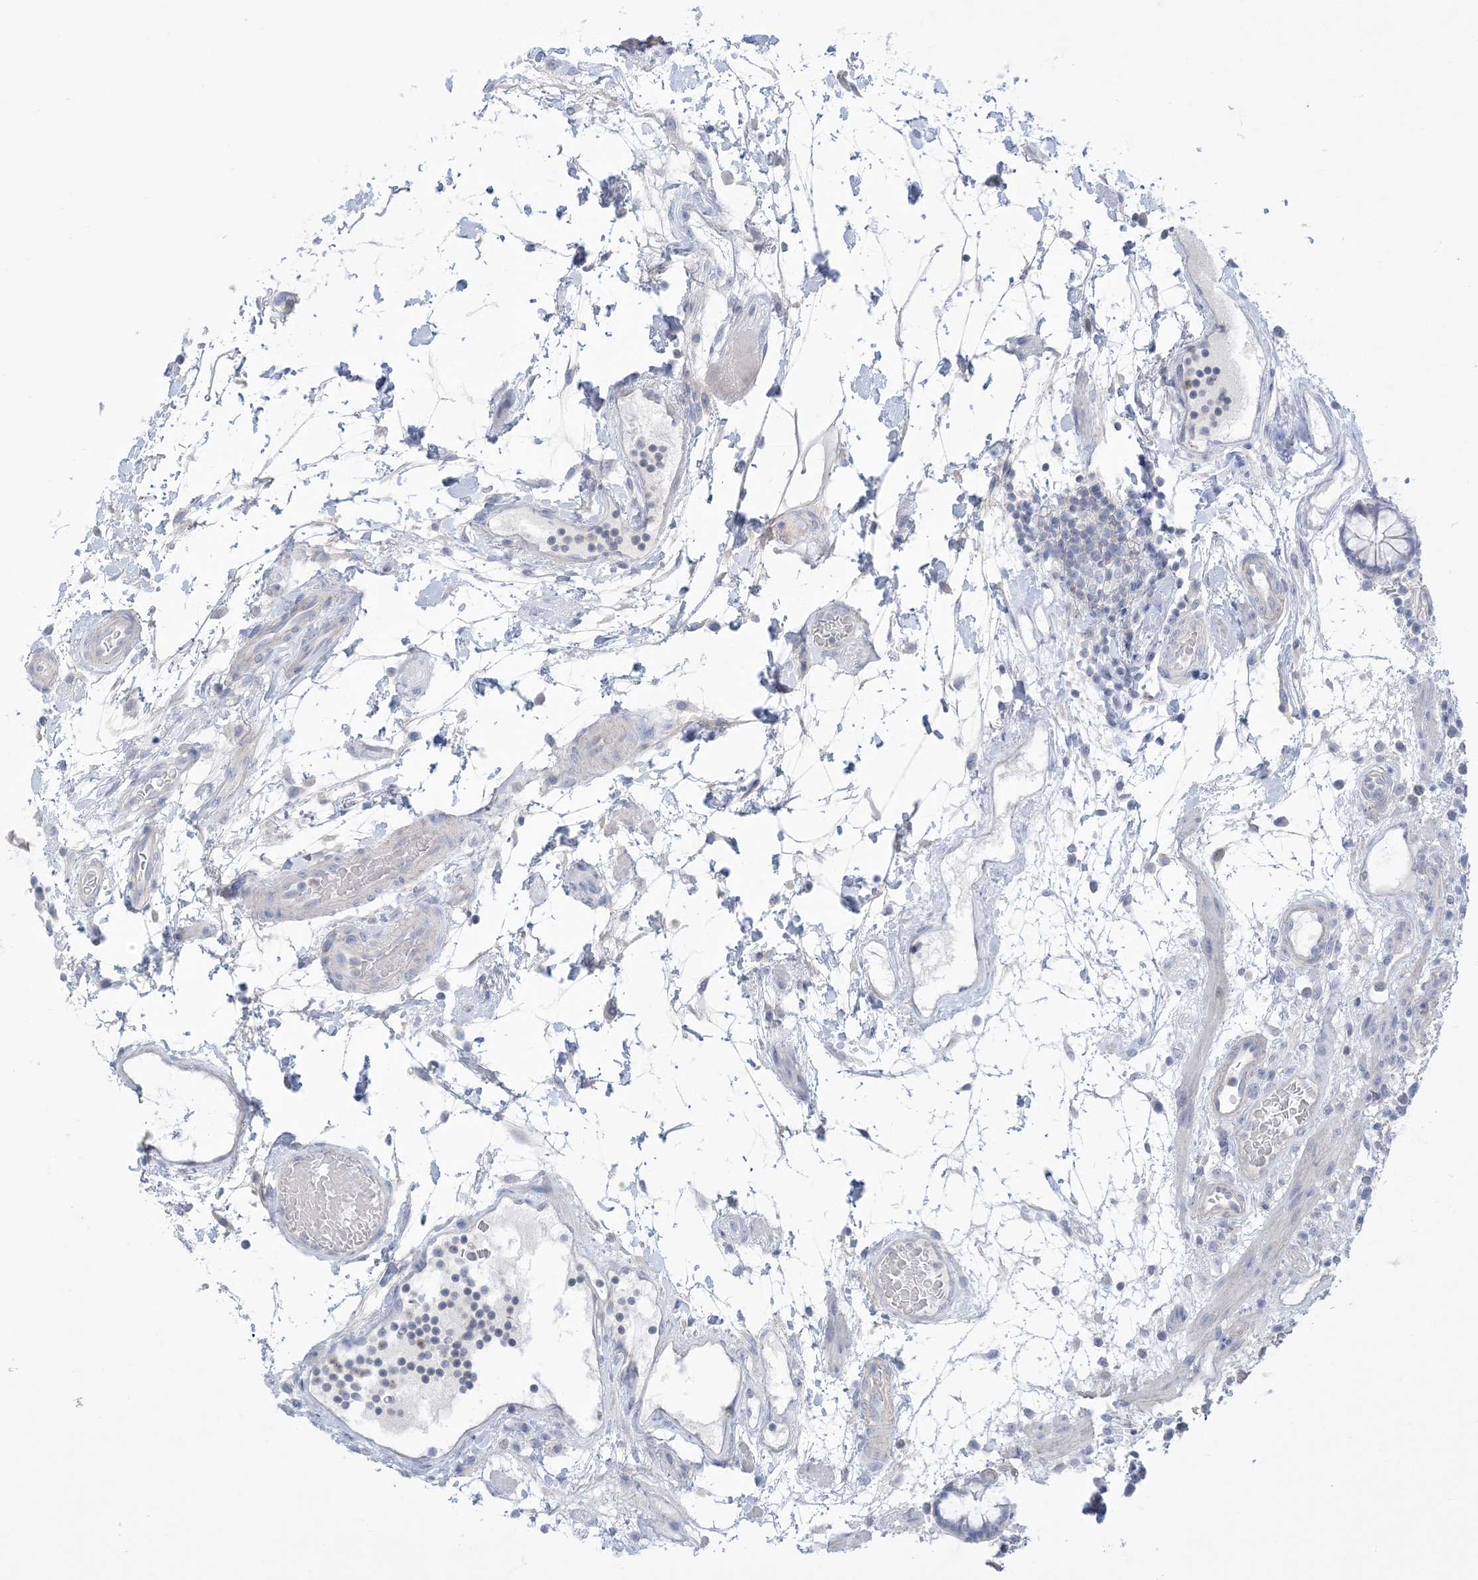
{"staining": {"intensity": "negative", "quantity": "none", "location": "none"}, "tissue": "colon", "cell_type": "Endothelial cells", "image_type": "normal", "snomed": [{"axis": "morphology", "description": "Normal tissue, NOS"}, {"axis": "topography", "description": "Colon"}], "caption": "DAB immunohistochemical staining of benign colon demonstrates no significant positivity in endothelial cells. The staining was performed using DAB (3,3'-diaminobenzidine) to visualize the protein expression in brown, while the nuclei were stained in blue with hematoxylin (Magnification: 20x).", "gene": "MTHFD2L", "patient": {"sex": "female", "age": 79}}